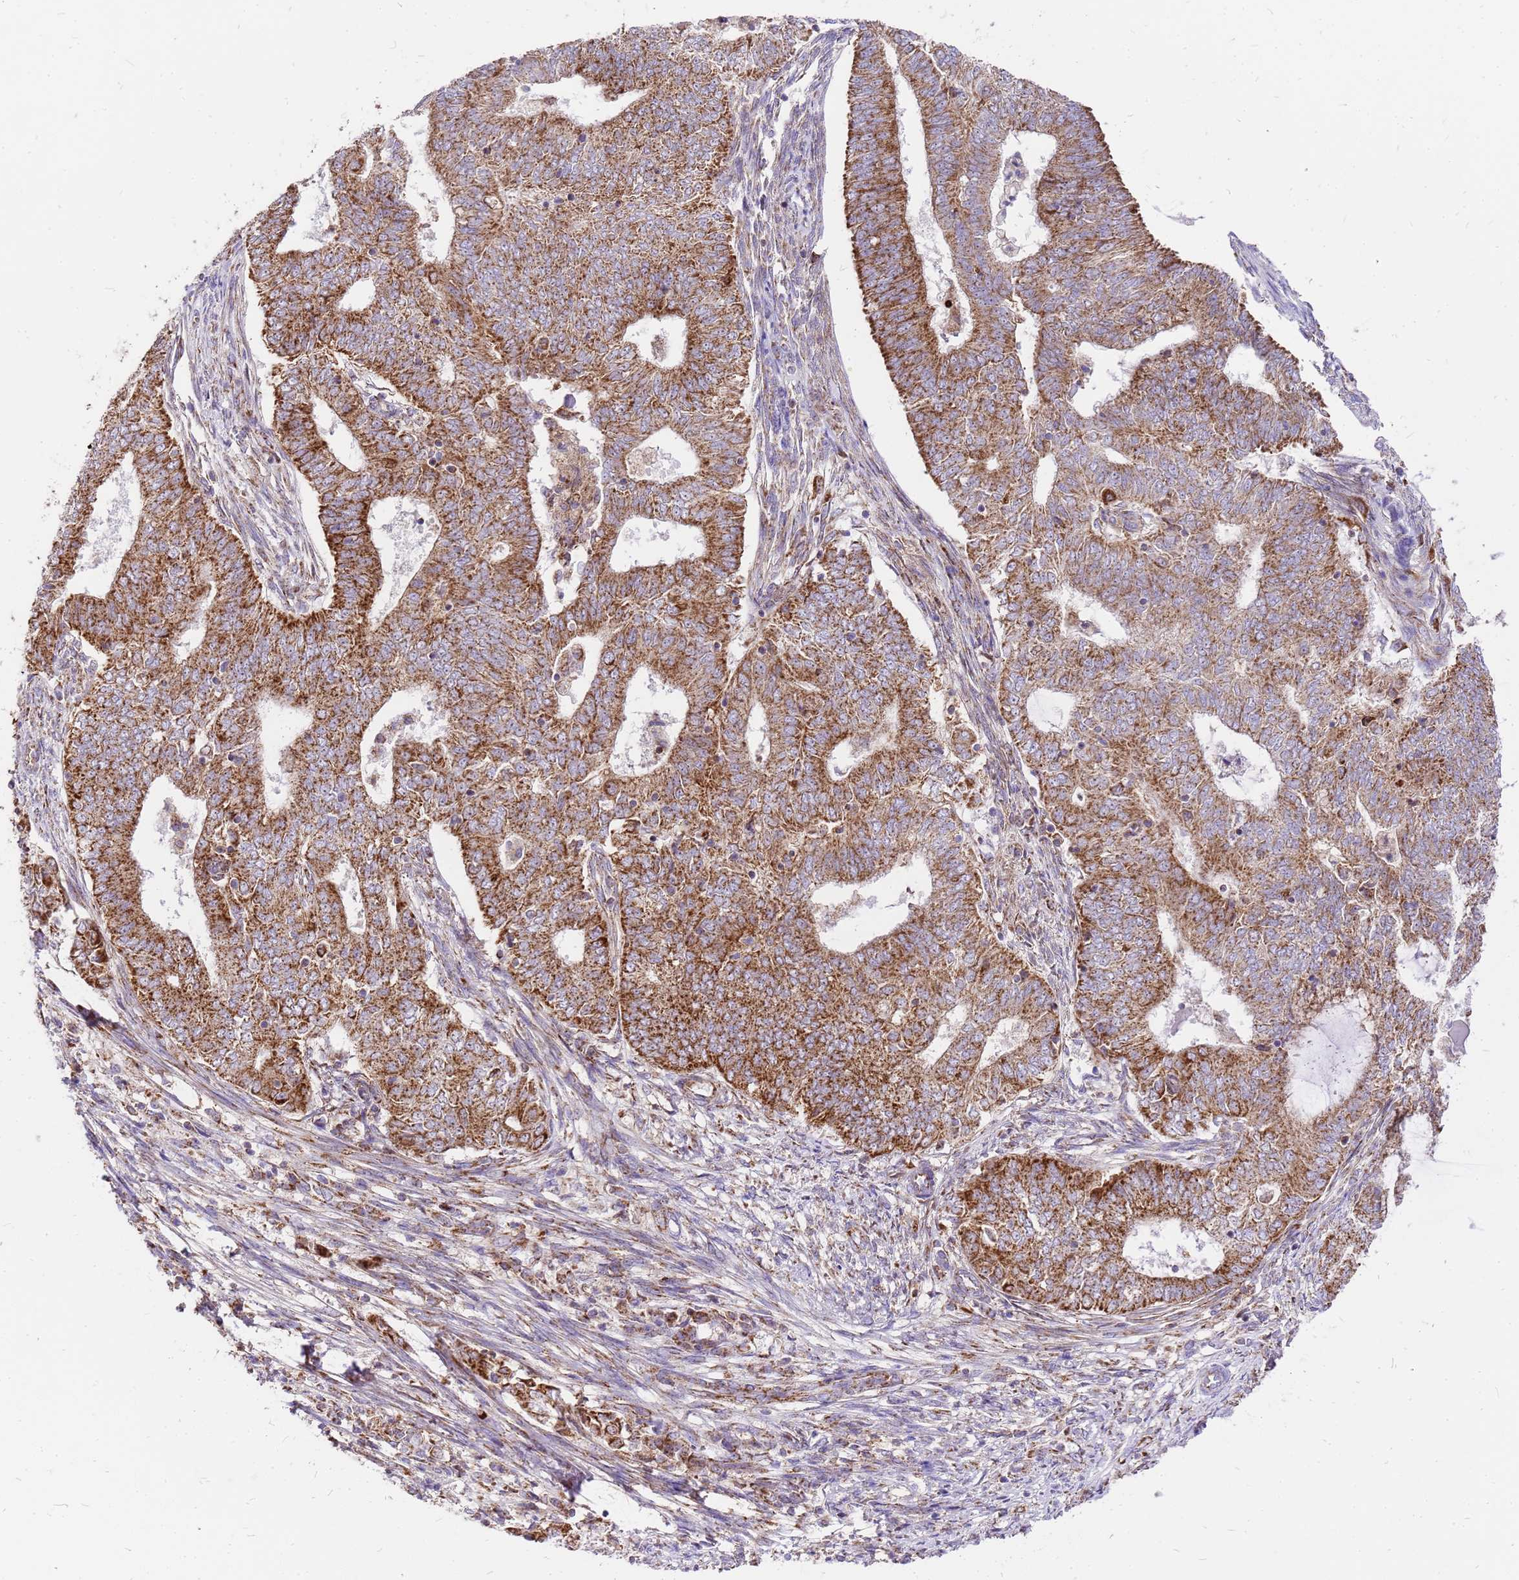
{"staining": {"intensity": "strong", "quantity": ">75%", "location": "cytoplasmic/membranous"}, "tissue": "endometrial cancer", "cell_type": "Tumor cells", "image_type": "cancer", "snomed": [{"axis": "morphology", "description": "Adenocarcinoma, NOS"}, {"axis": "topography", "description": "Endometrium"}], "caption": "Protein analysis of endometrial cancer tissue shows strong cytoplasmic/membranous positivity in approximately >75% of tumor cells.", "gene": "MRPS26", "patient": {"sex": "female", "age": 62}}